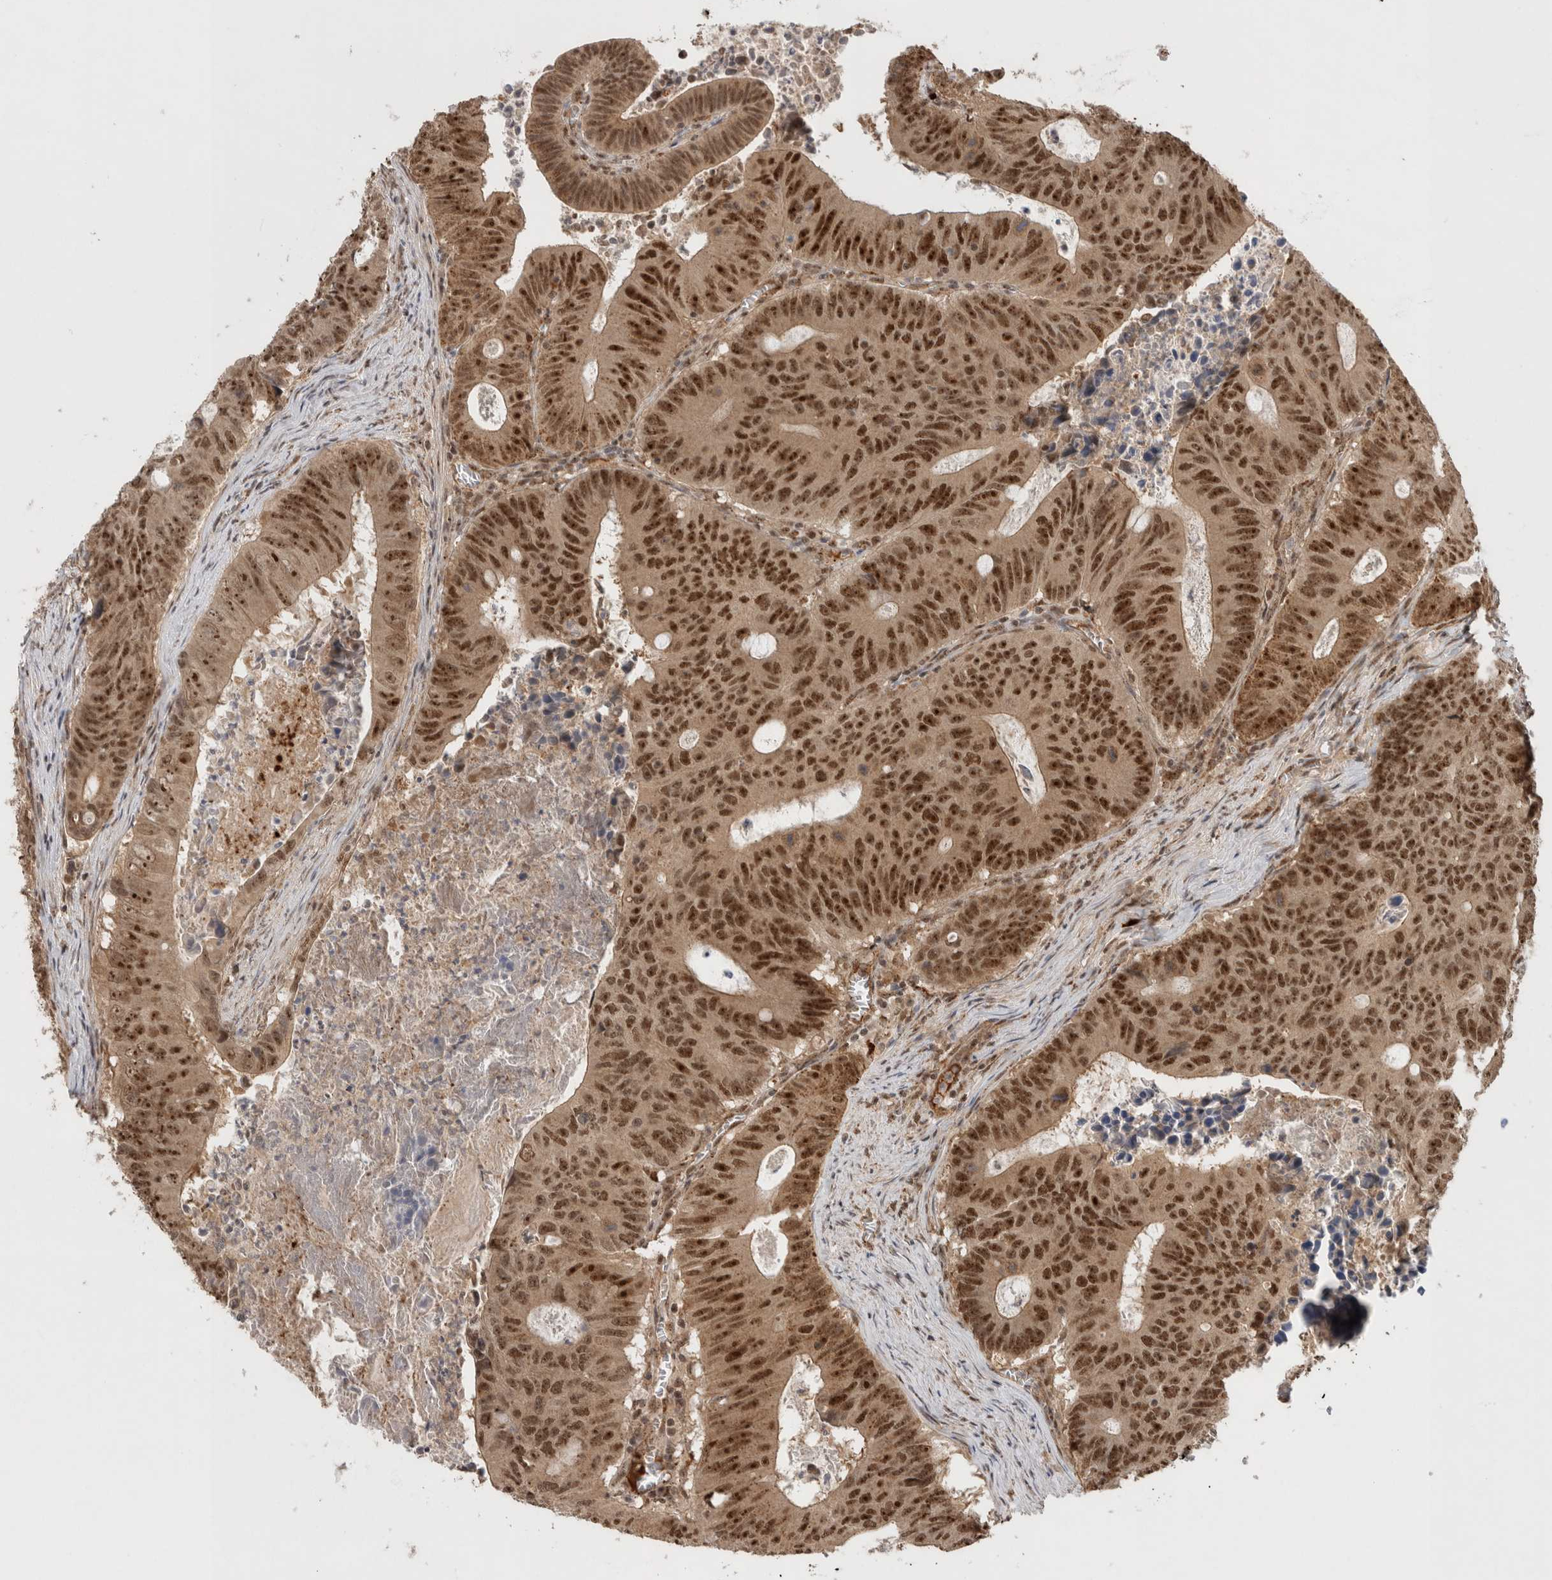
{"staining": {"intensity": "moderate", "quantity": ">75%", "location": "nuclear"}, "tissue": "colorectal cancer", "cell_type": "Tumor cells", "image_type": "cancer", "snomed": [{"axis": "morphology", "description": "Adenocarcinoma, NOS"}, {"axis": "topography", "description": "Colon"}], "caption": "Immunohistochemical staining of human colorectal cancer exhibits moderate nuclear protein expression in about >75% of tumor cells.", "gene": "MPHOSPH6", "patient": {"sex": "male", "age": 87}}